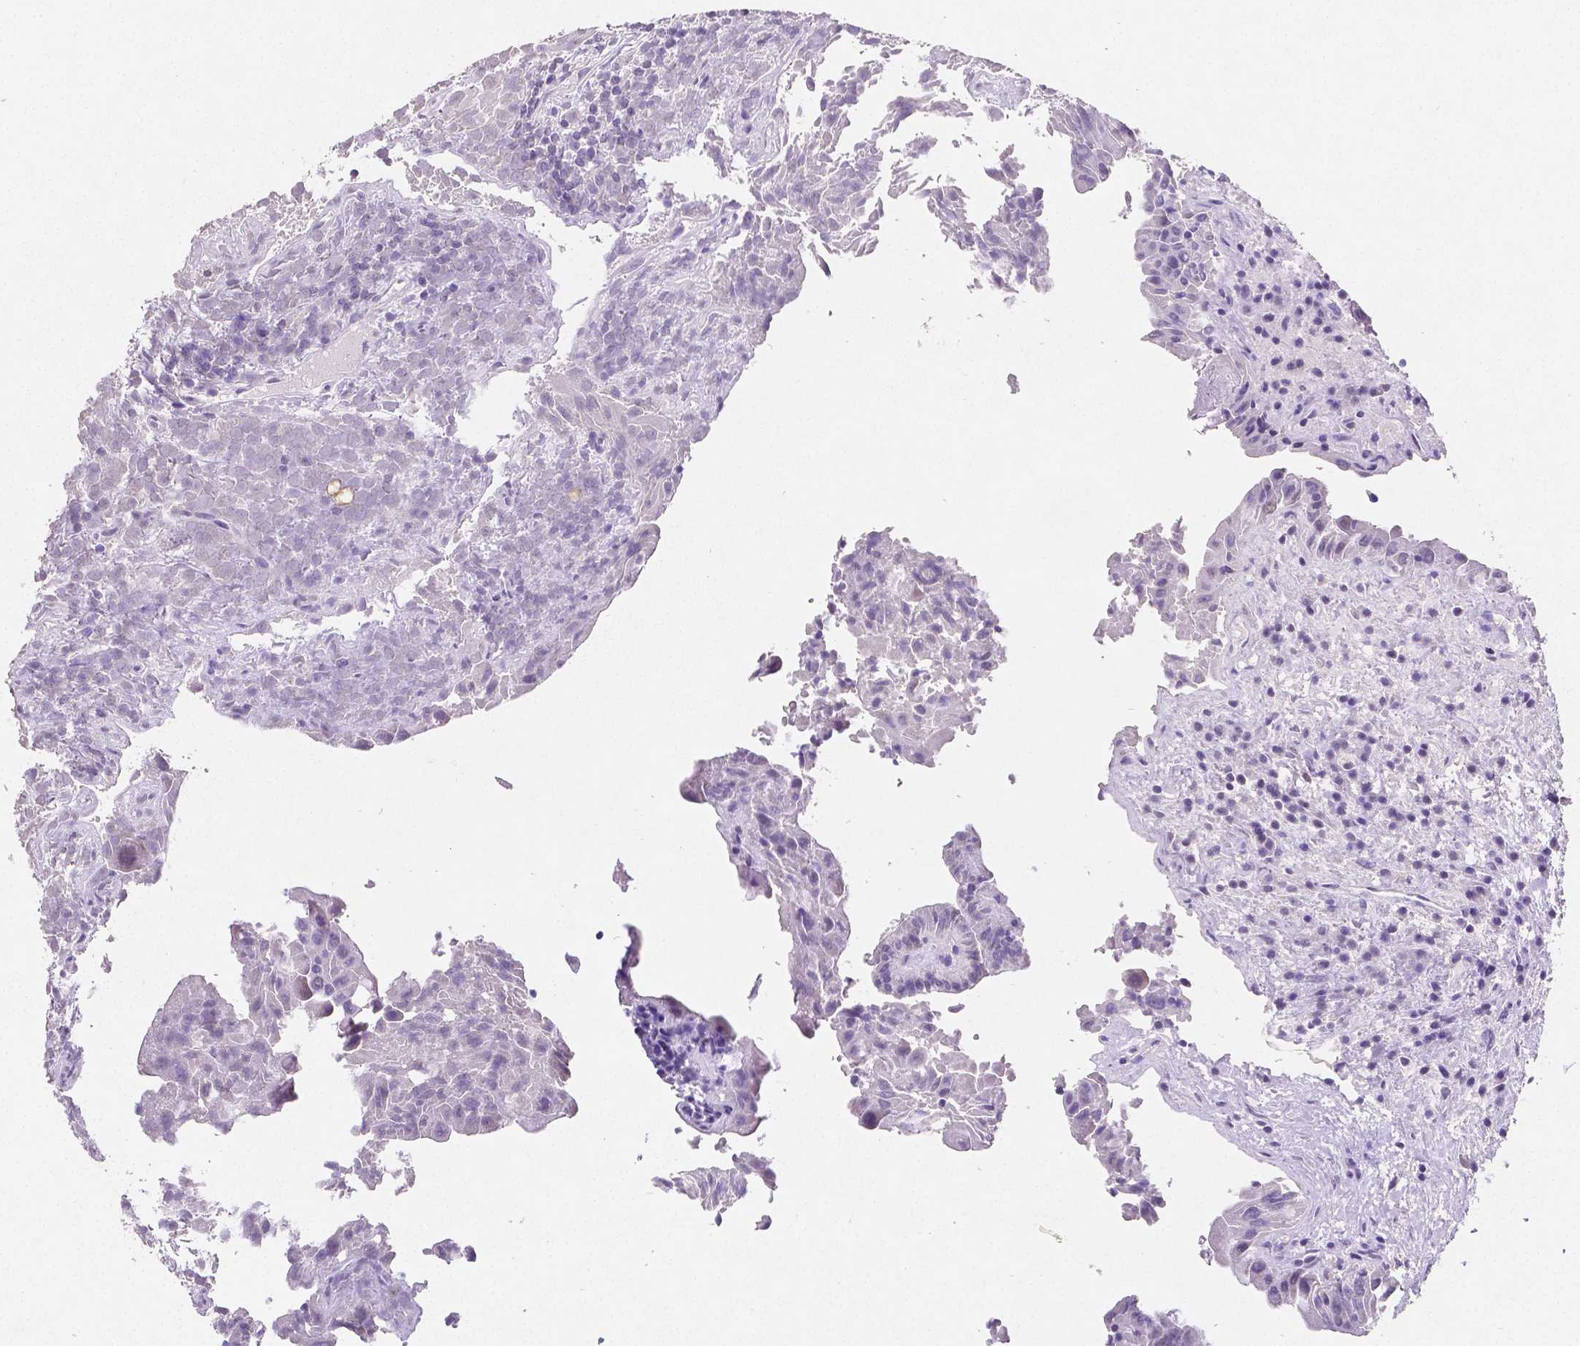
{"staining": {"intensity": "negative", "quantity": "none", "location": "none"}, "tissue": "thyroid cancer", "cell_type": "Tumor cells", "image_type": "cancer", "snomed": [{"axis": "morphology", "description": "Papillary adenocarcinoma, NOS"}, {"axis": "topography", "description": "Thyroid gland"}], "caption": "There is no significant staining in tumor cells of thyroid papillary adenocarcinoma.", "gene": "SATB2", "patient": {"sex": "female", "age": 37}}